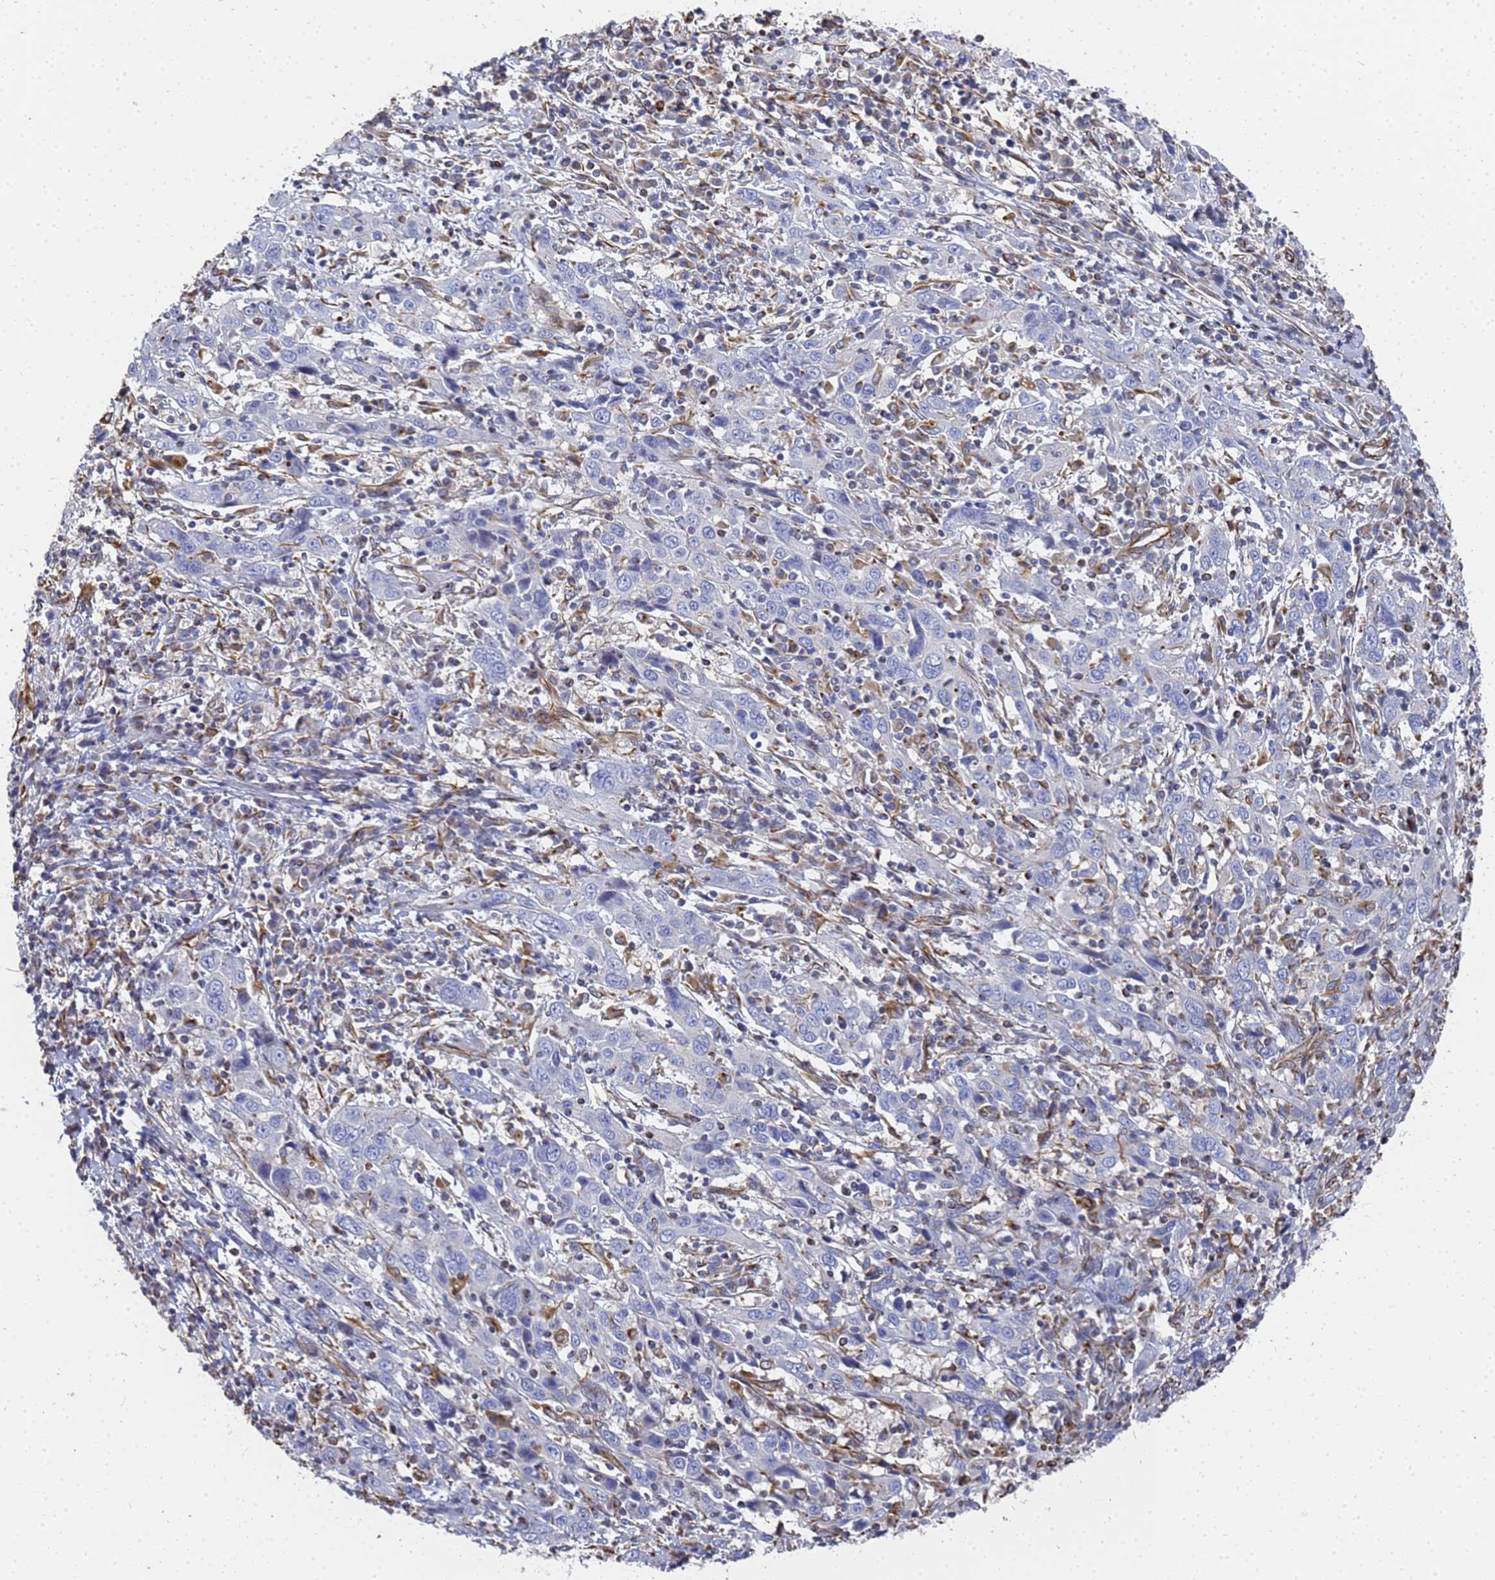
{"staining": {"intensity": "negative", "quantity": "none", "location": "none"}, "tissue": "cervical cancer", "cell_type": "Tumor cells", "image_type": "cancer", "snomed": [{"axis": "morphology", "description": "Squamous cell carcinoma, NOS"}, {"axis": "topography", "description": "Cervix"}], "caption": "Immunohistochemical staining of cervical cancer (squamous cell carcinoma) demonstrates no significant positivity in tumor cells. (Brightfield microscopy of DAB (3,3'-diaminobenzidine) immunohistochemistry (IHC) at high magnification).", "gene": "SYT13", "patient": {"sex": "female", "age": 46}}